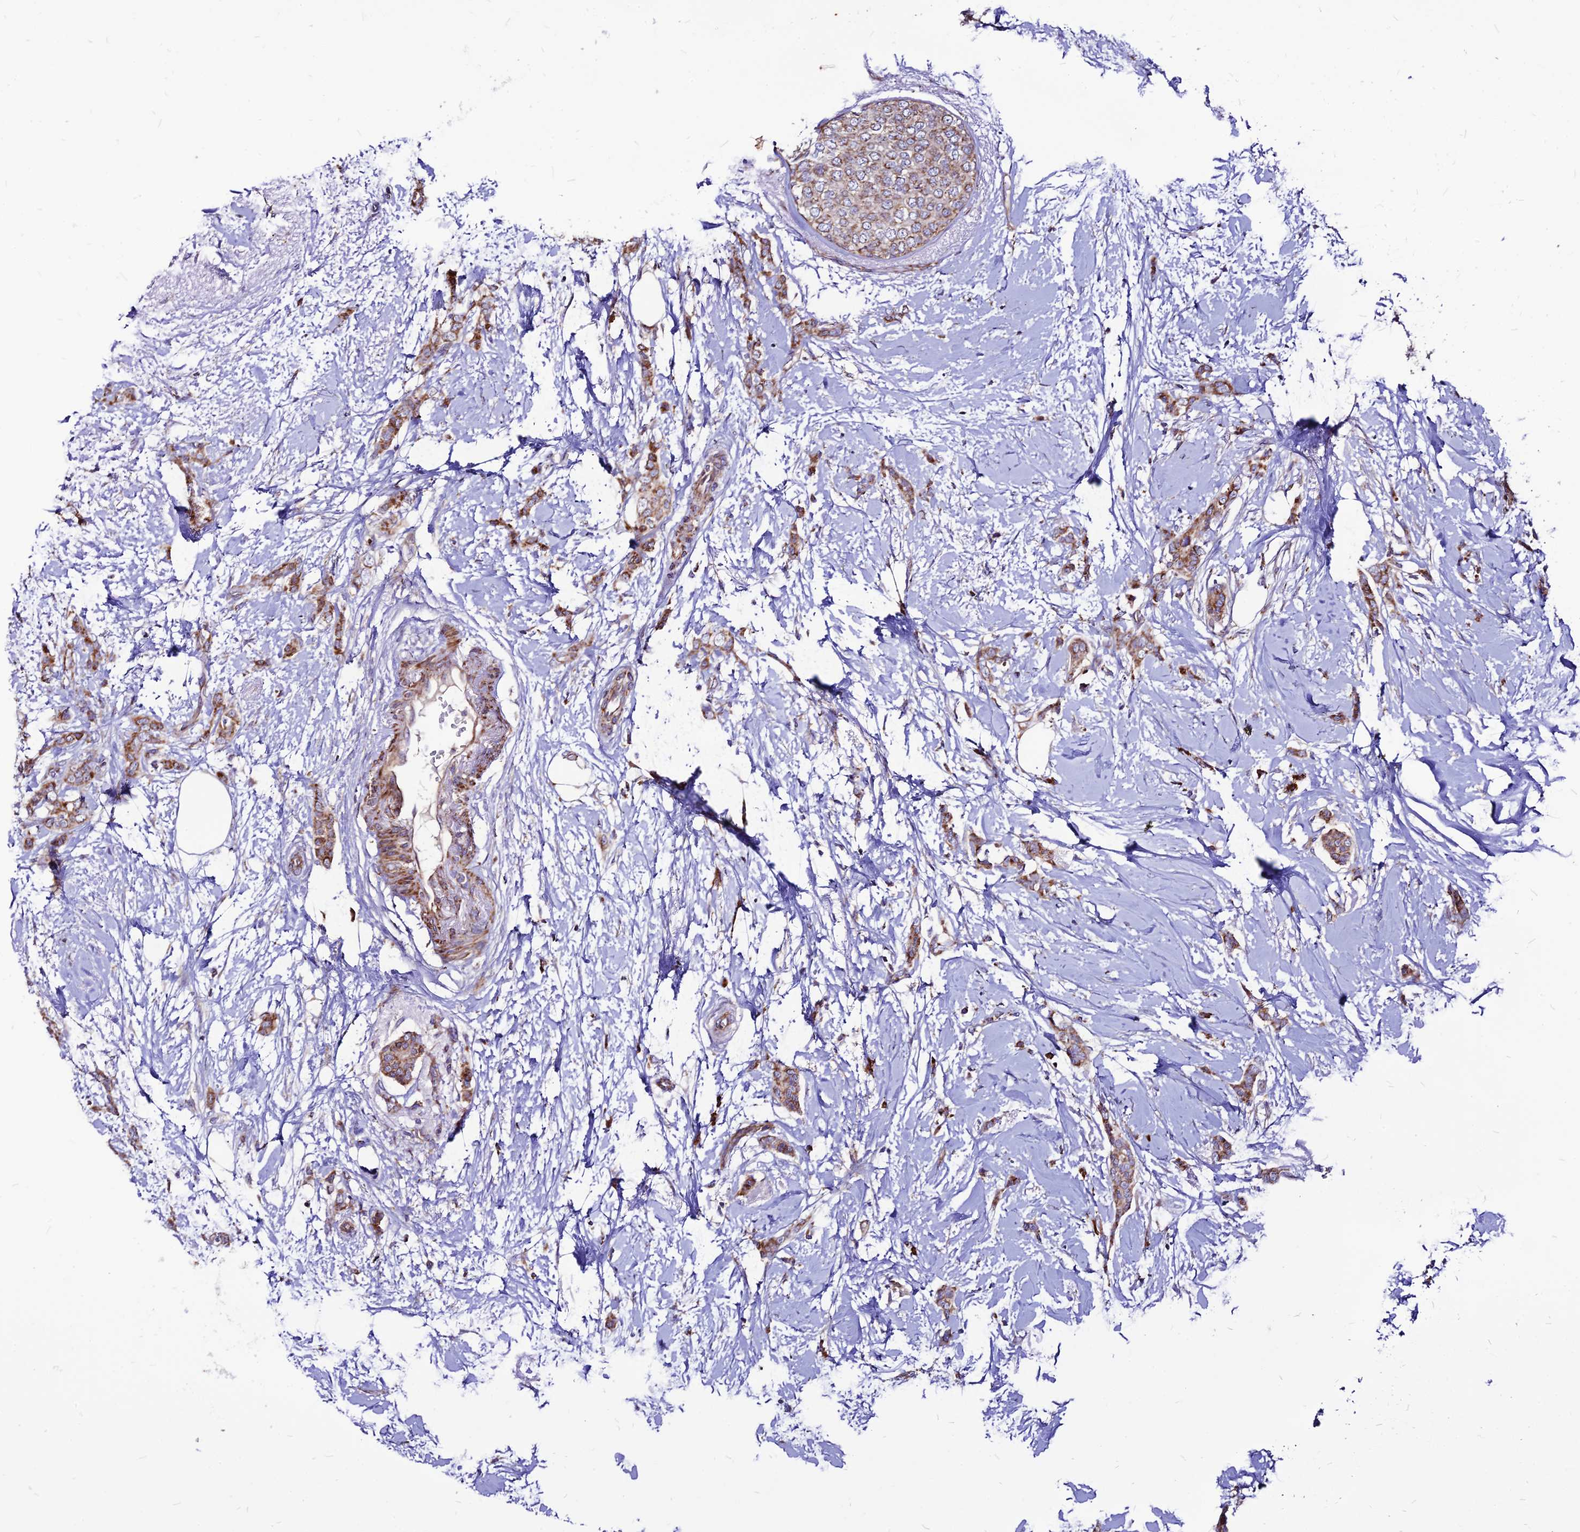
{"staining": {"intensity": "moderate", "quantity": ">75%", "location": "cytoplasmic/membranous"}, "tissue": "breast cancer", "cell_type": "Tumor cells", "image_type": "cancer", "snomed": [{"axis": "morphology", "description": "Duct carcinoma"}, {"axis": "topography", "description": "Breast"}], "caption": "Human breast invasive ductal carcinoma stained for a protein (brown) exhibits moderate cytoplasmic/membranous positive expression in approximately >75% of tumor cells.", "gene": "ECI1", "patient": {"sex": "female", "age": 72}}